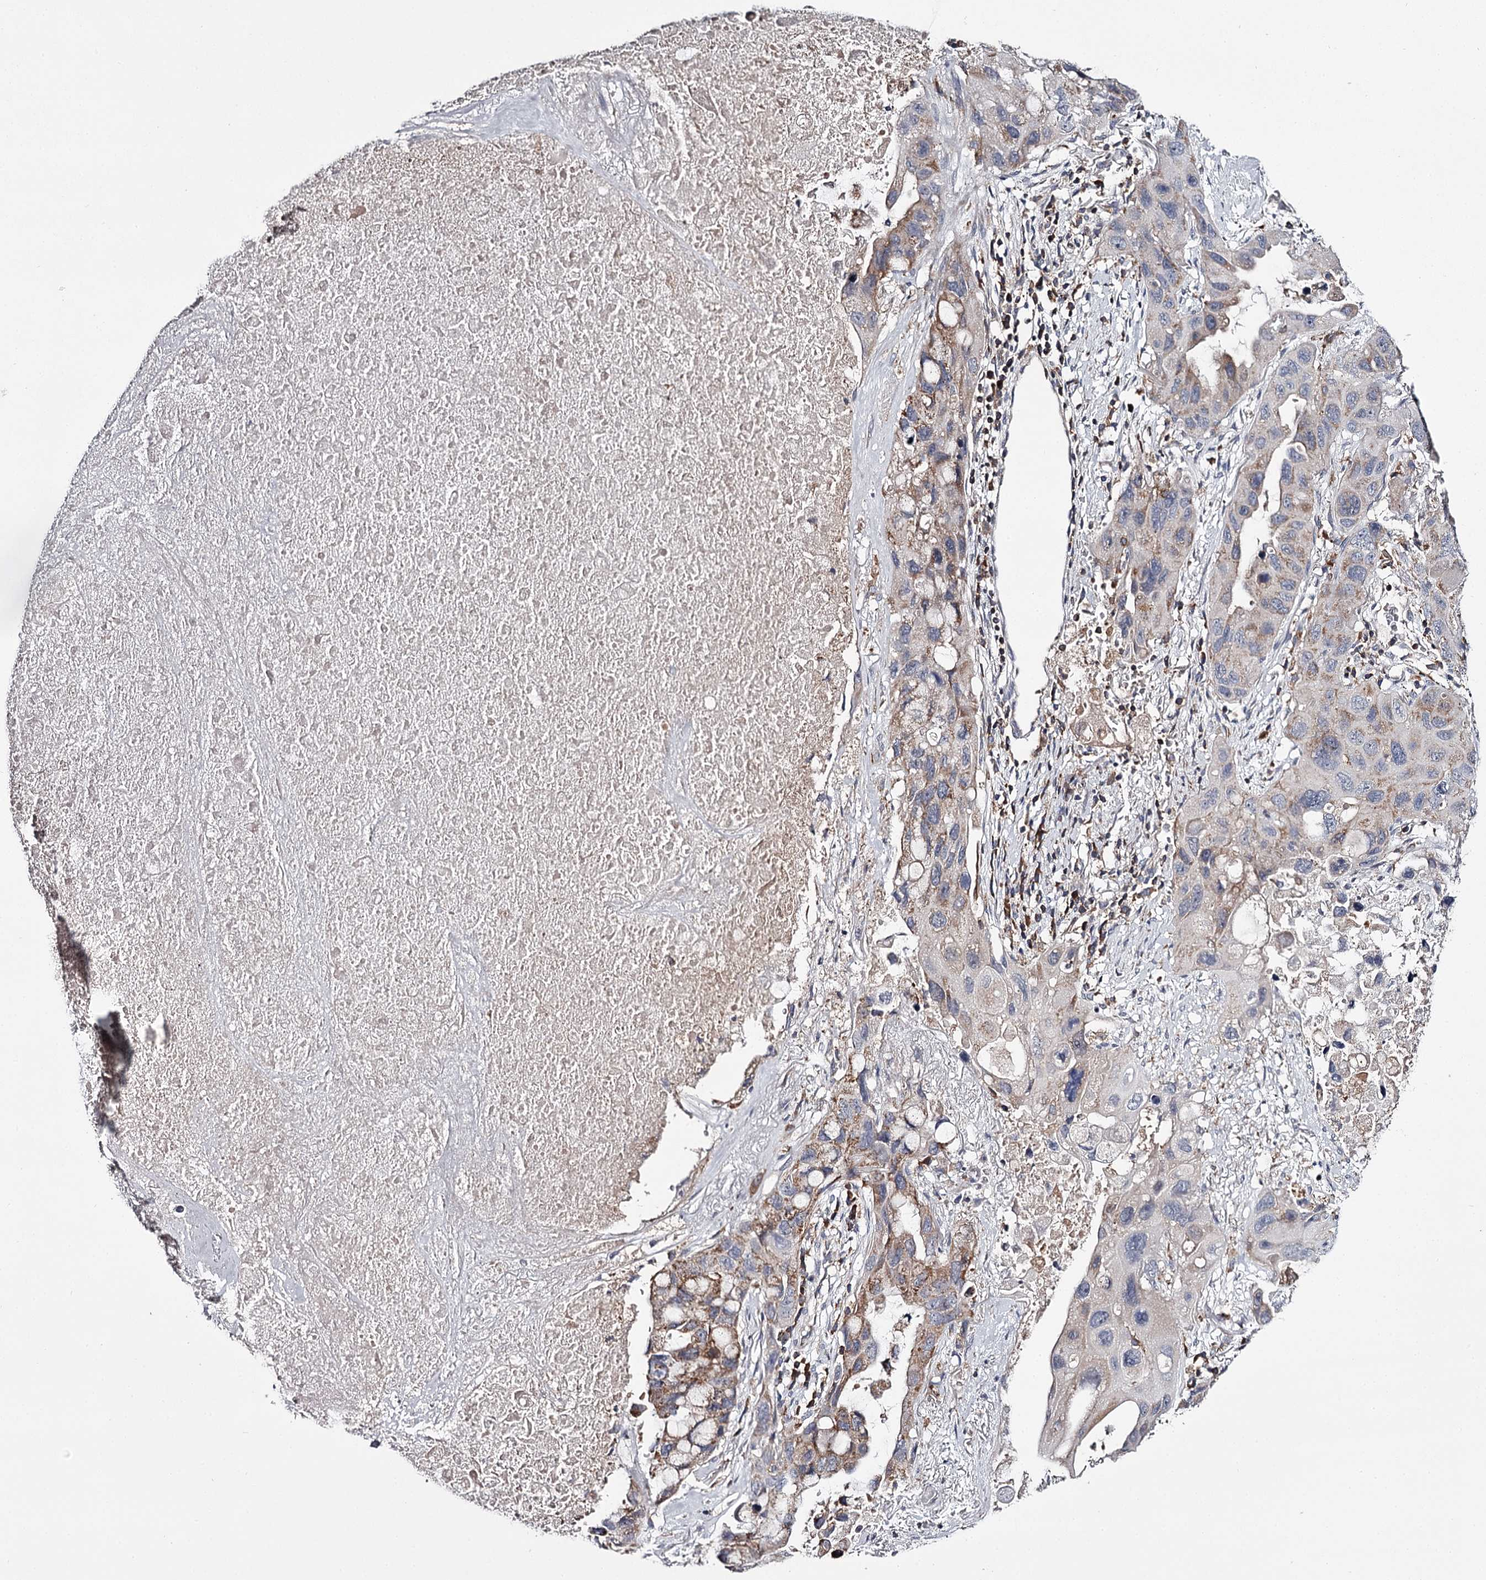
{"staining": {"intensity": "moderate", "quantity": "25%-75%", "location": "cytoplasmic/membranous"}, "tissue": "lung cancer", "cell_type": "Tumor cells", "image_type": "cancer", "snomed": [{"axis": "morphology", "description": "Squamous cell carcinoma, NOS"}, {"axis": "topography", "description": "Lung"}], "caption": "Tumor cells exhibit medium levels of moderate cytoplasmic/membranous staining in about 25%-75% of cells in lung cancer.", "gene": "RASSF6", "patient": {"sex": "female", "age": 73}}